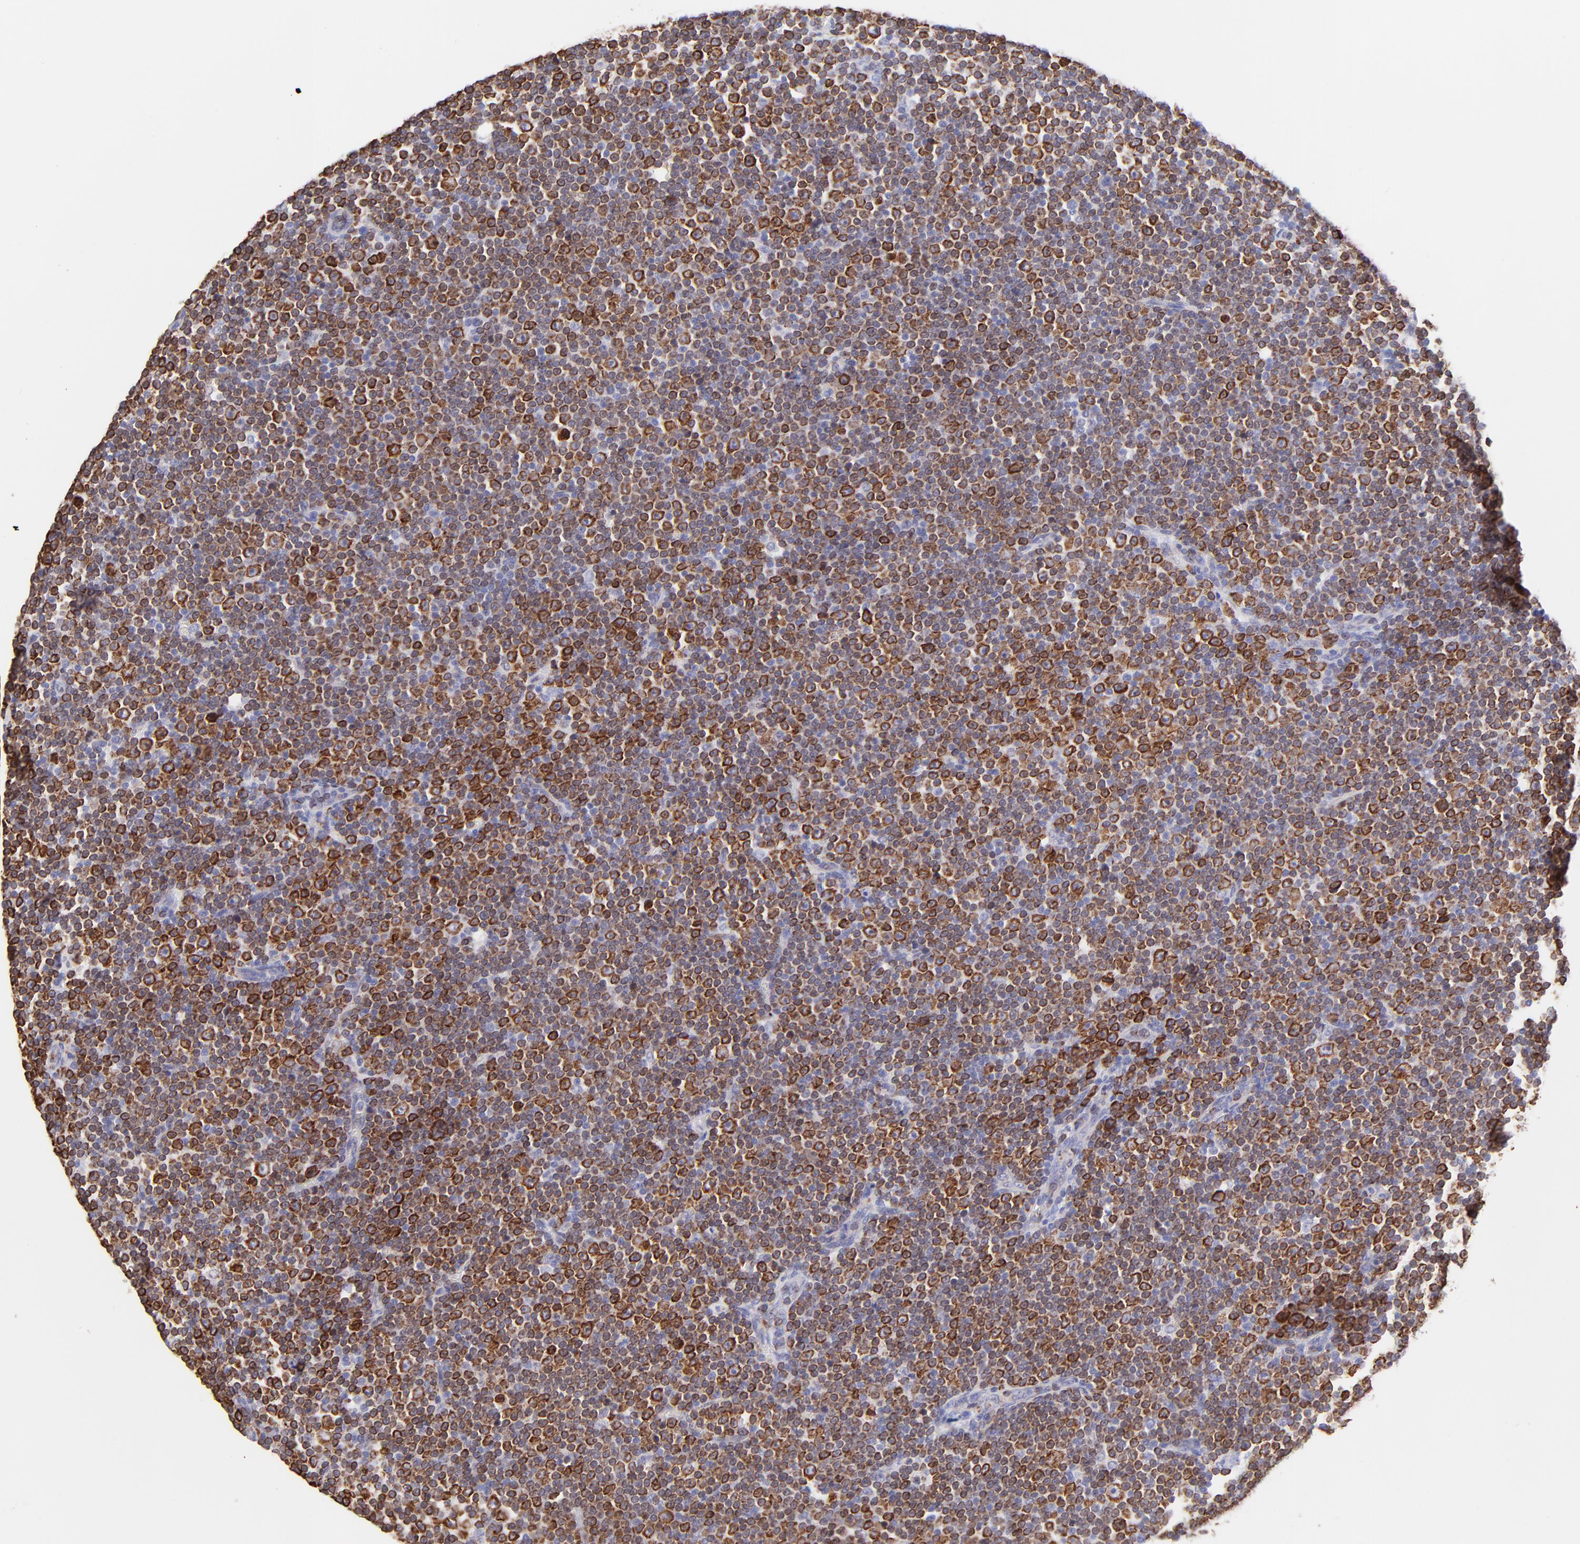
{"staining": {"intensity": "strong", "quantity": ">75%", "location": "cytoplasmic/membranous"}, "tissue": "lymphoma", "cell_type": "Tumor cells", "image_type": "cancer", "snomed": [{"axis": "morphology", "description": "Malignant lymphoma, non-Hodgkin's type, Low grade"}, {"axis": "topography", "description": "Lymph node"}], "caption": "Immunohistochemical staining of human lymphoma shows high levels of strong cytoplasmic/membranous protein expression in approximately >75% of tumor cells. Nuclei are stained in blue.", "gene": "IRAG2", "patient": {"sex": "female", "age": 67}}